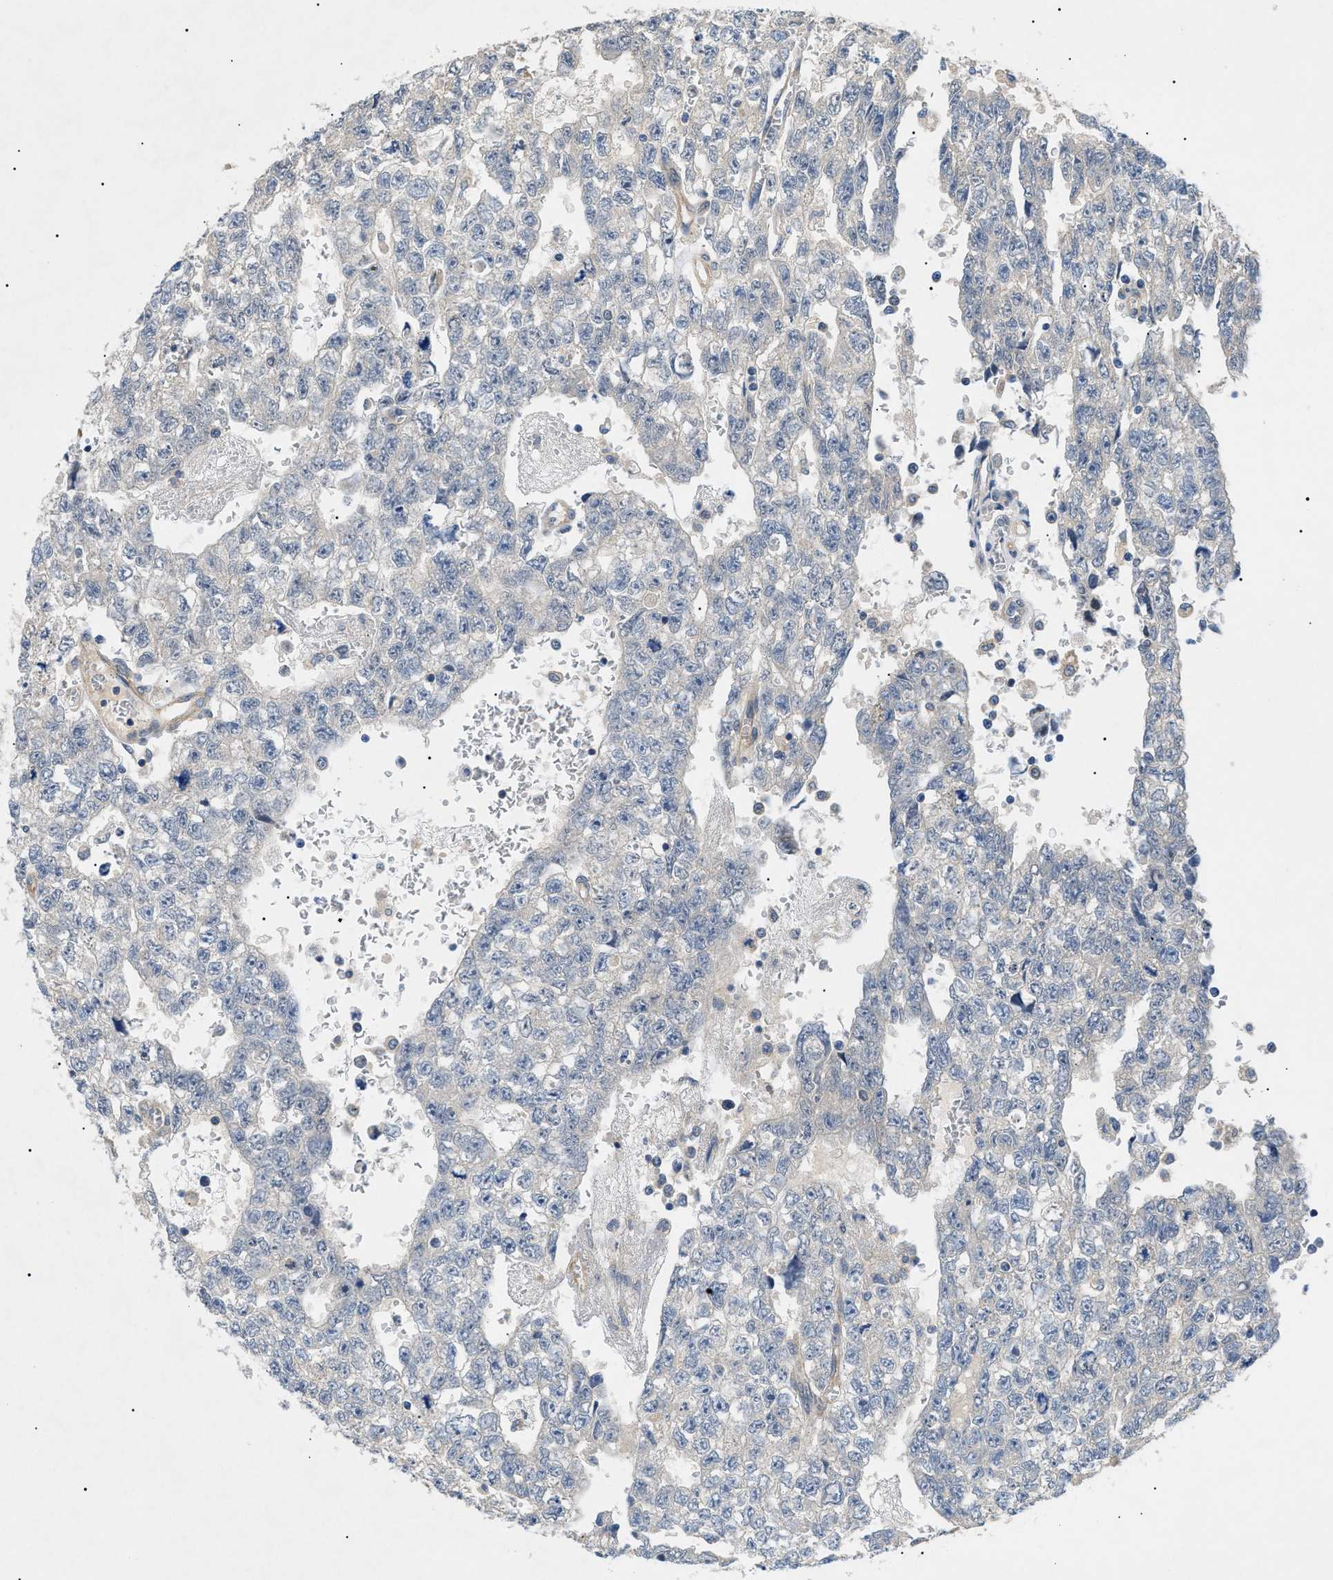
{"staining": {"intensity": "negative", "quantity": "none", "location": "none"}, "tissue": "testis cancer", "cell_type": "Tumor cells", "image_type": "cancer", "snomed": [{"axis": "morphology", "description": "Seminoma, NOS"}, {"axis": "morphology", "description": "Carcinoma, Embryonal, NOS"}, {"axis": "topography", "description": "Testis"}], "caption": "Protein analysis of seminoma (testis) reveals no significant staining in tumor cells.", "gene": "RIPK1", "patient": {"sex": "male", "age": 38}}